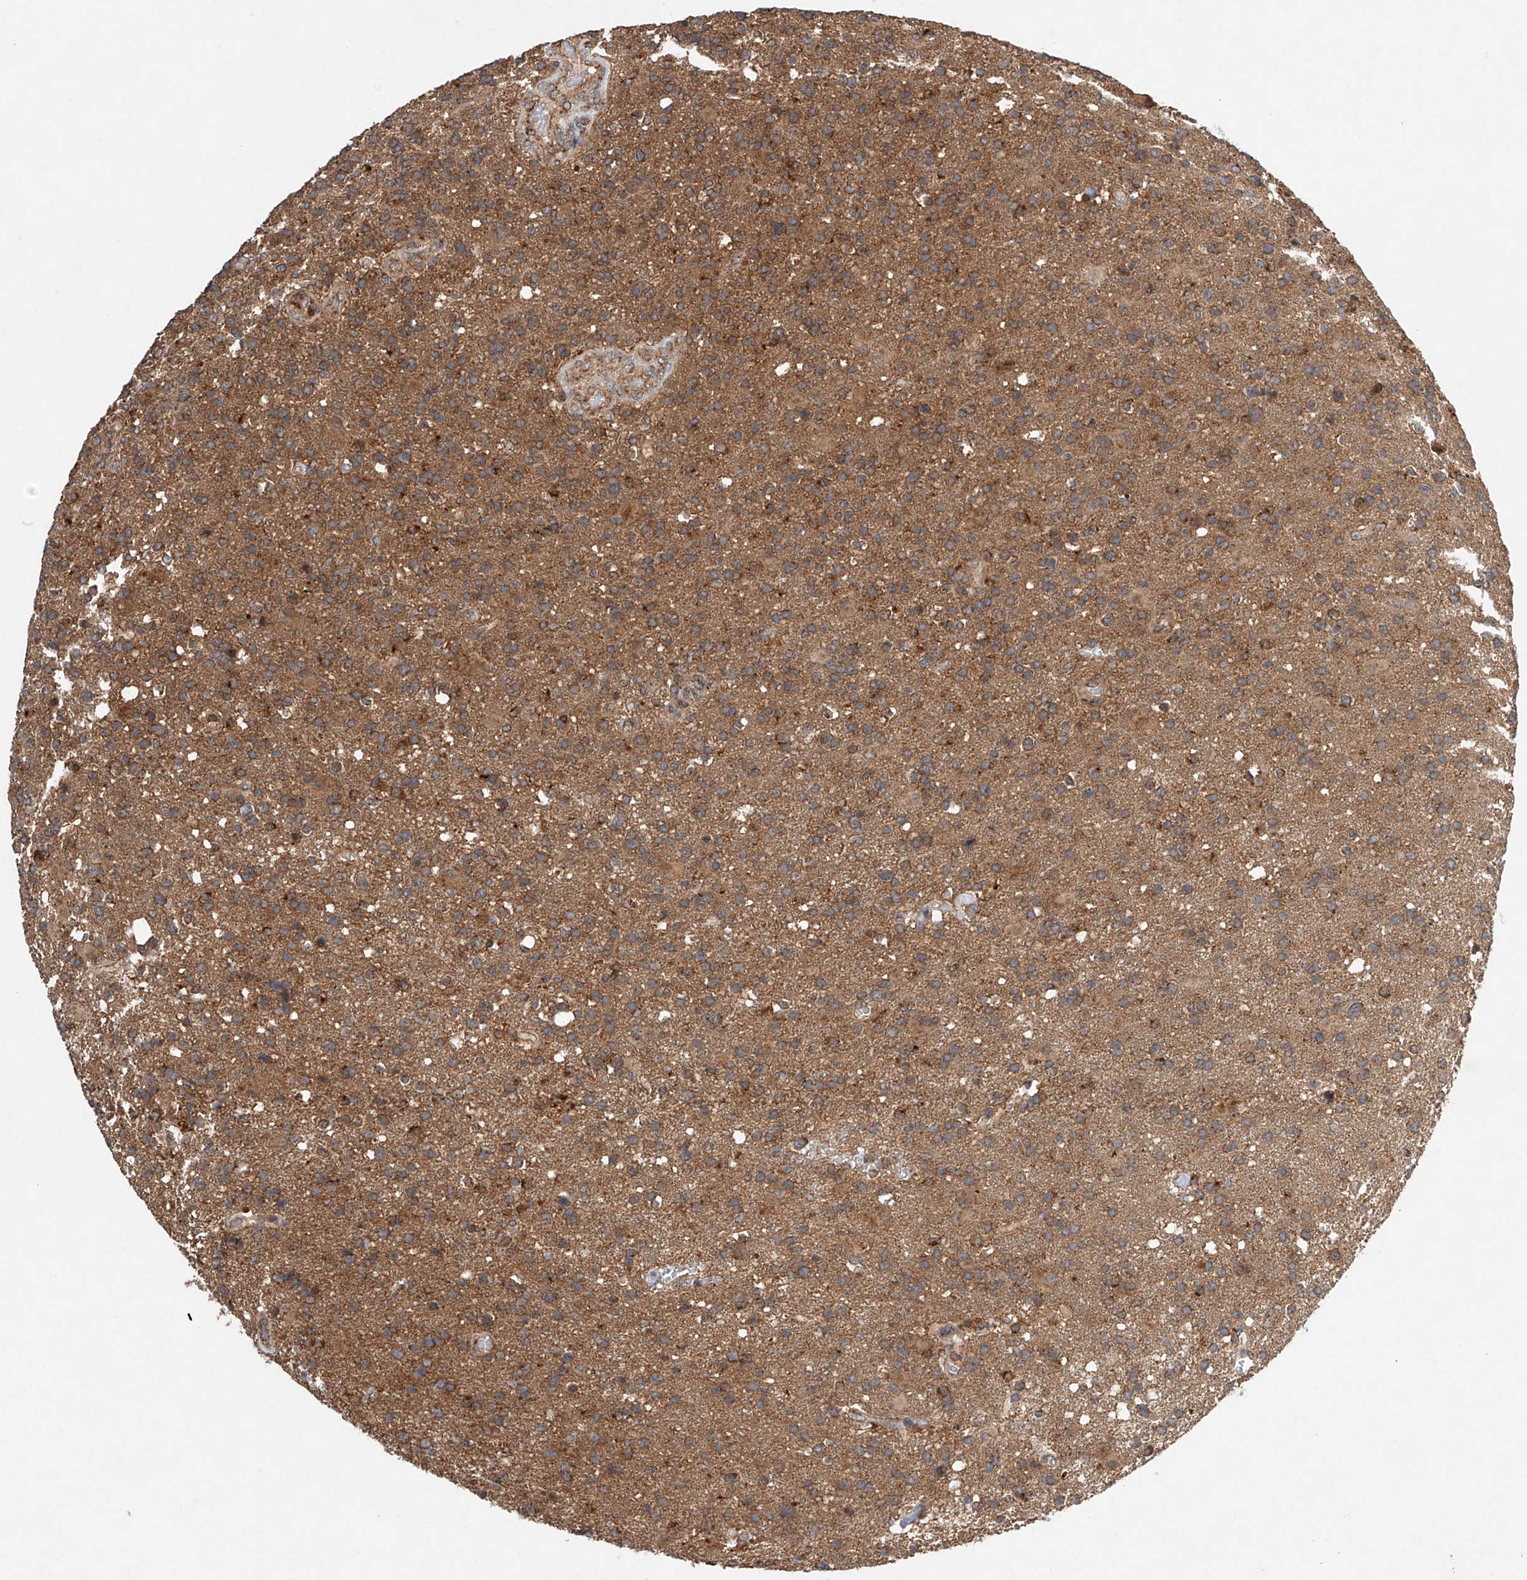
{"staining": {"intensity": "moderate", "quantity": ">75%", "location": "cytoplasmic/membranous"}, "tissue": "glioma", "cell_type": "Tumor cells", "image_type": "cancer", "snomed": [{"axis": "morphology", "description": "Glioma, malignant, High grade"}, {"axis": "topography", "description": "Brain"}], "caption": "The histopathology image demonstrates immunohistochemical staining of glioma. There is moderate cytoplasmic/membranous positivity is identified in about >75% of tumor cells. (IHC, brightfield microscopy, high magnification).", "gene": "DCAF11", "patient": {"sex": "male", "age": 72}}